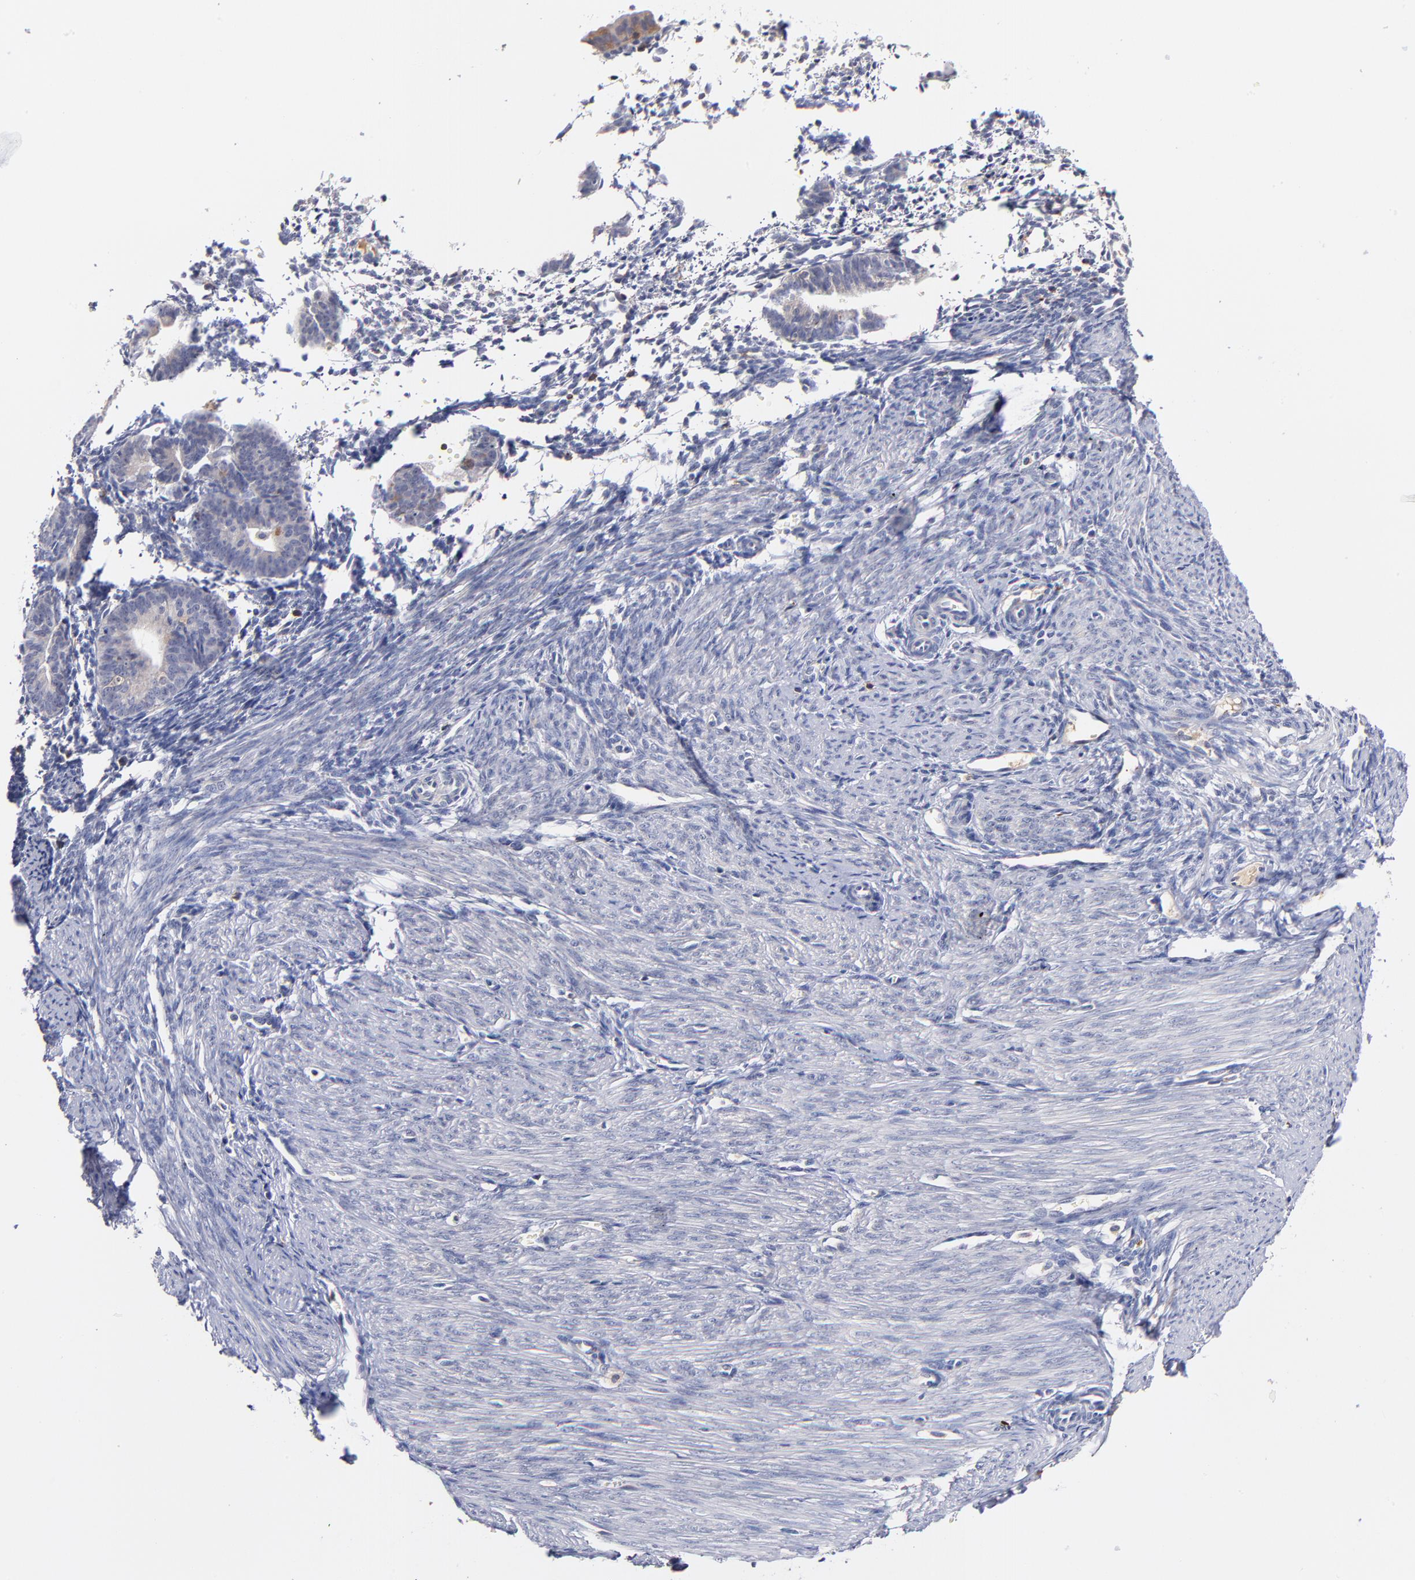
{"staining": {"intensity": "negative", "quantity": "none", "location": "none"}, "tissue": "endometrium", "cell_type": "Cells in endometrial stroma", "image_type": "normal", "snomed": [{"axis": "morphology", "description": "Normal tissue, NOS"}, {"axis": "topography", "description": "Endometrium"}], "caption": "This is an IHC image of unremarkable human endometrium. There is no positivity in cells in endometrial stroma.", "gene": "KREMEN2", "patient": {"sex": "female", "age": 61}}